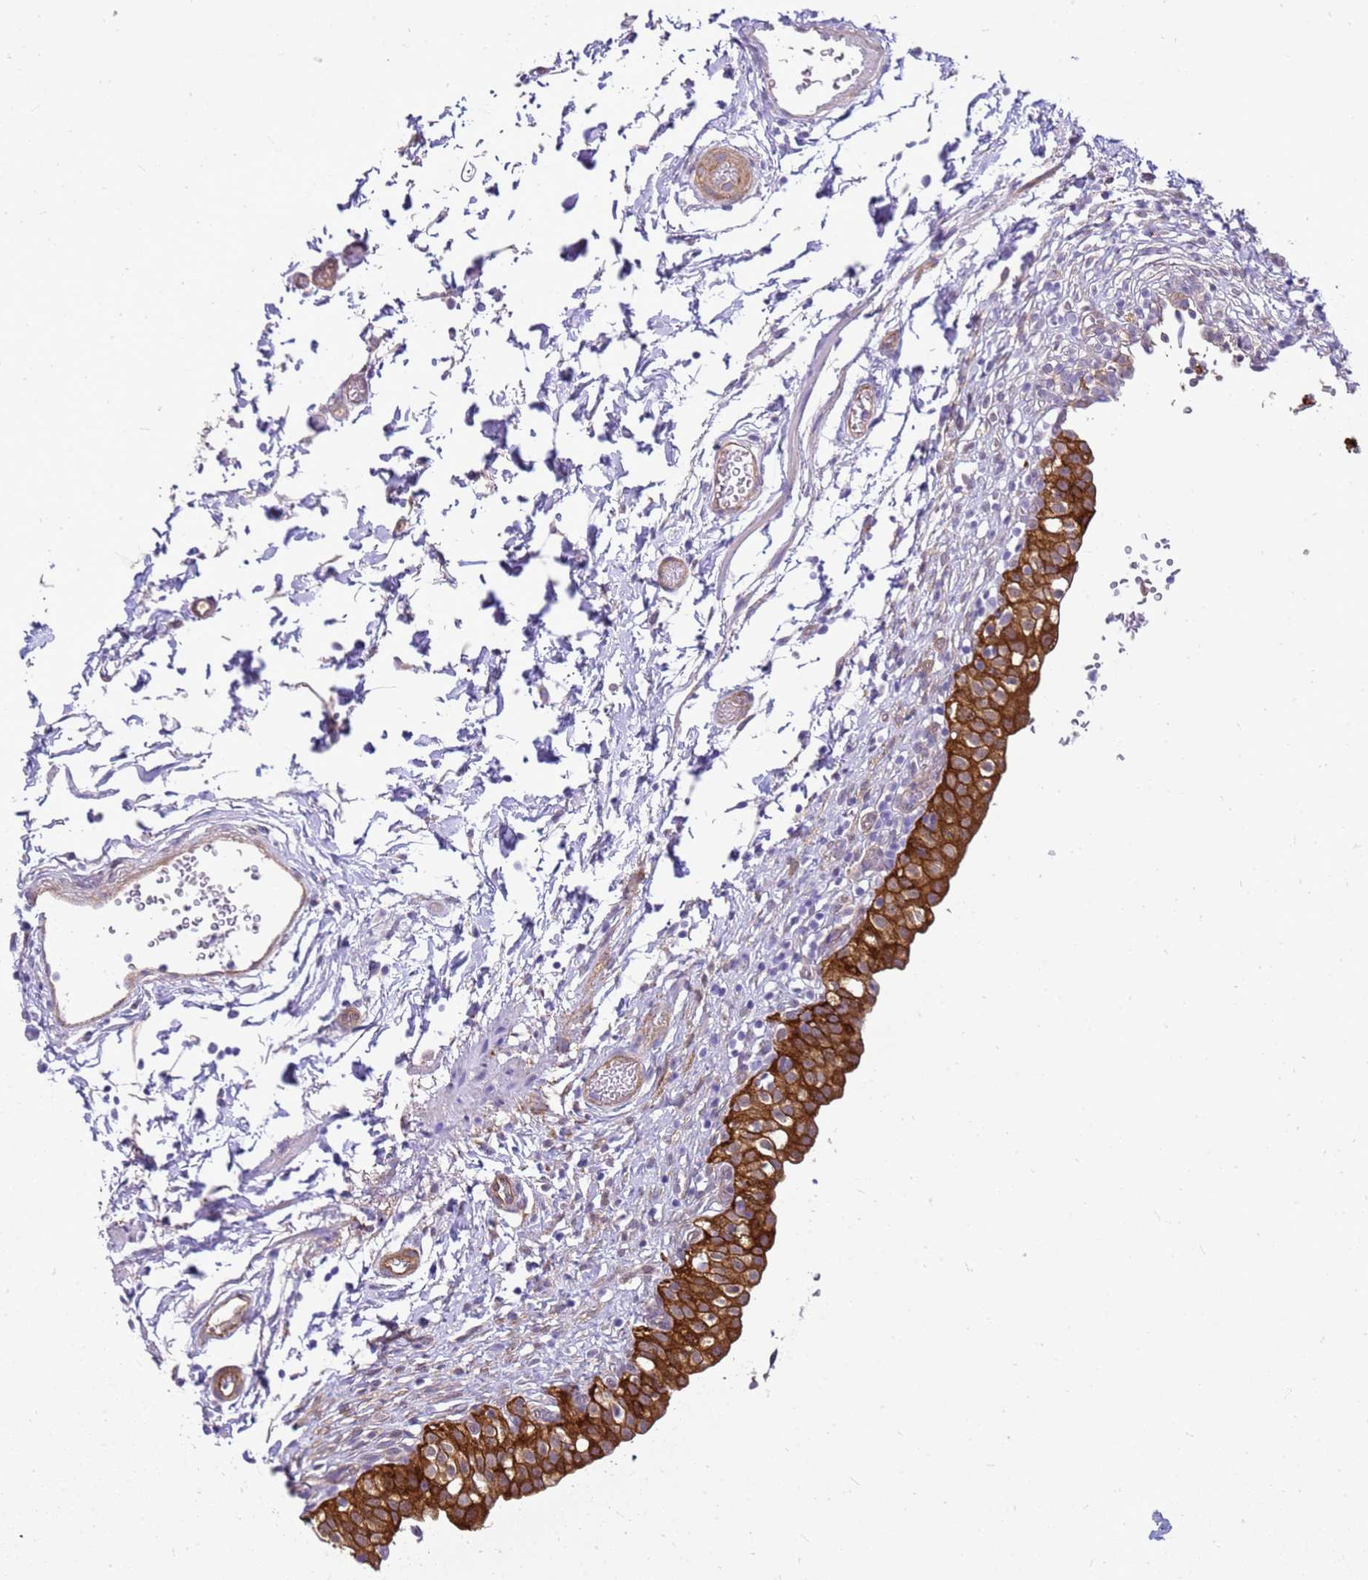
{"staining": {"intensity": "strong", "quantity": ">75%", "location": "cytoplasmic/membranous"}, "tissue": "urinary bladder", "cell_type": "Urothelial cells", "image_type": "normal", "snomed": [{"axis": "morphology", "description": "Normal tissue, NOS"}, {"axis": "topography", "description": "Urinary bladder"}, {"axis": "topography", "description": "Peripheral nerve tissue"}], "caption": "A brown stain highlights strong cytoplasmic/membranous positivity of a protein in urothelial cells of unremarkable urinary bladder.", "gene": "HSPB1", "patient": {"sex": "male", "age": 55}}